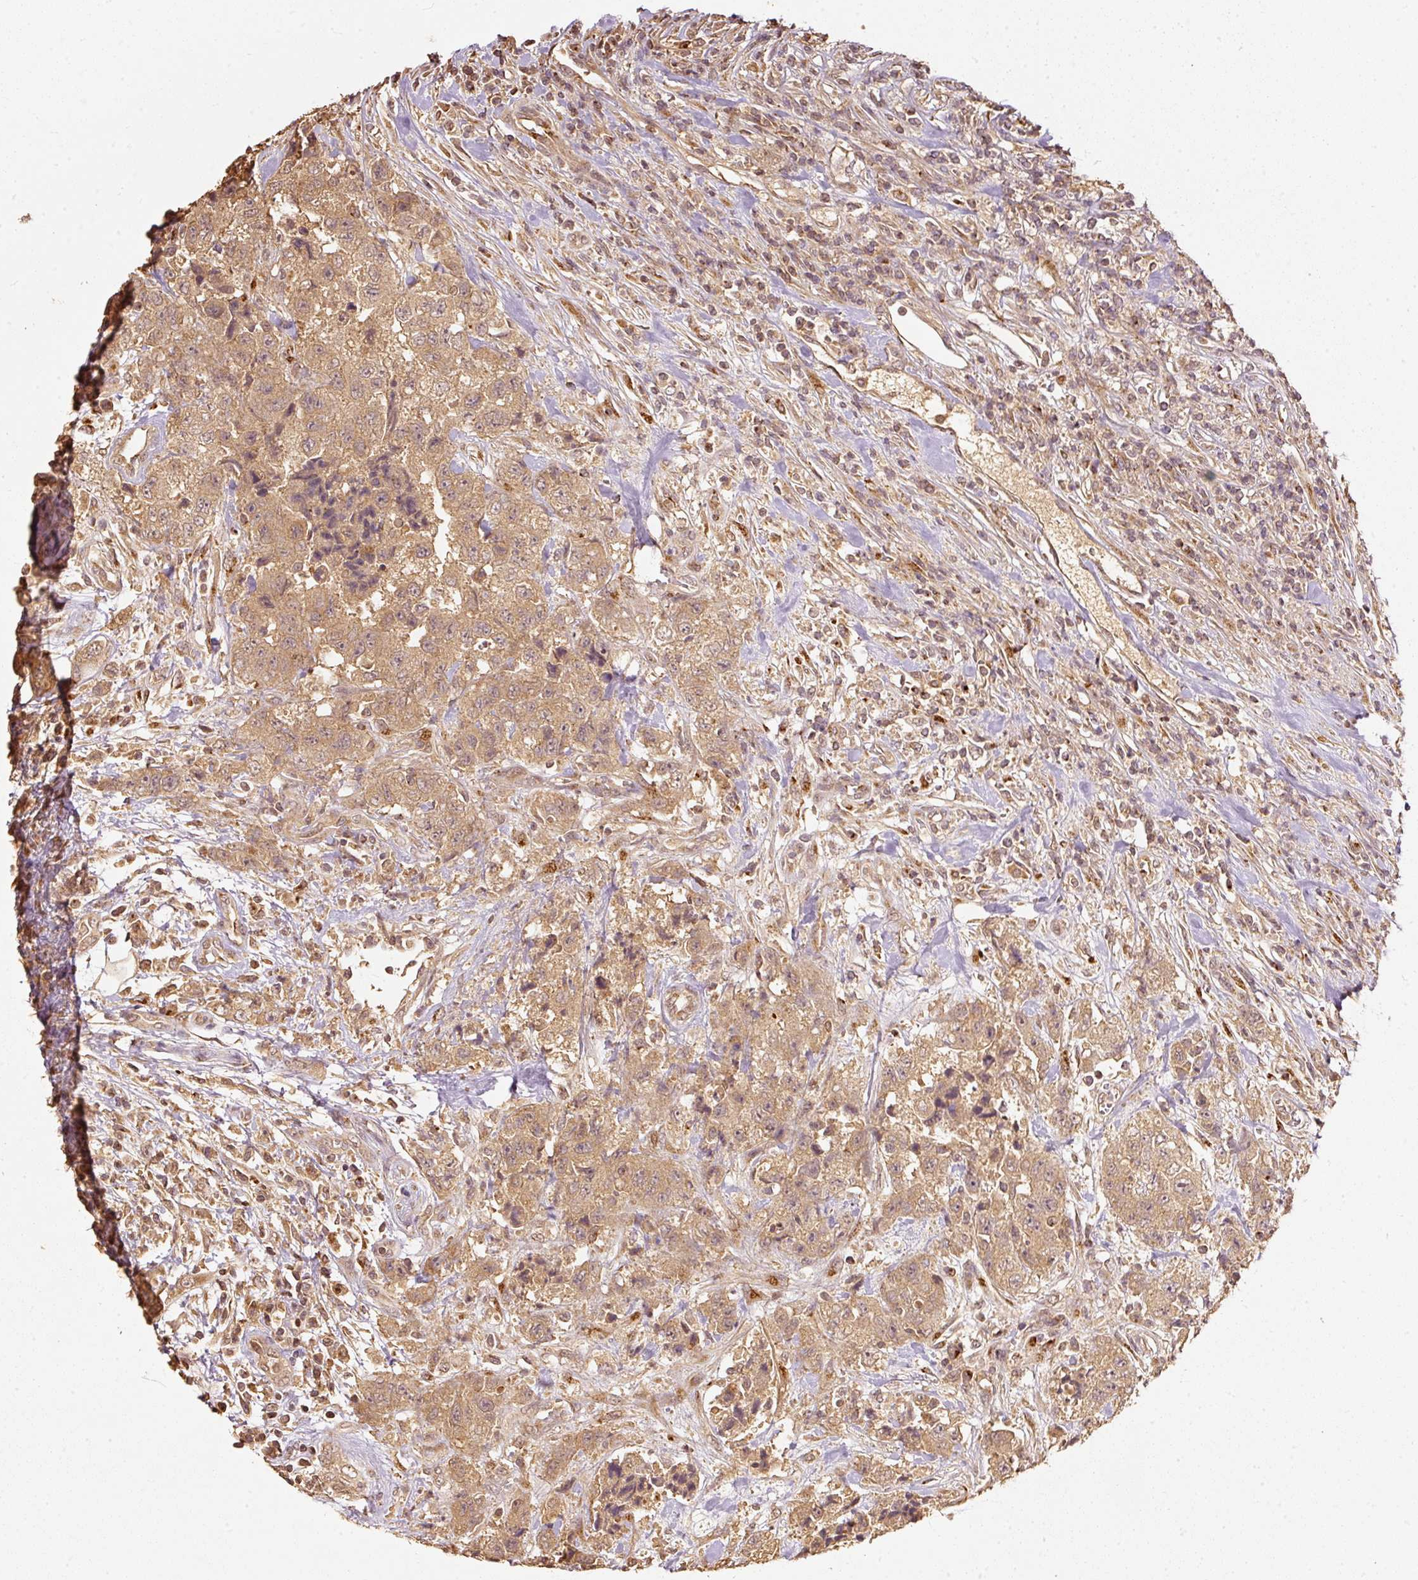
{"staining": {"intensity": "moderate", "quantity": ">75%", "location": "cytoplasmic/membranous"}, "tissue": "urothelial cancer", "cell_type": "Tumor cells", "image_type": "cancer", "snomed": [{"axis": "morphology", "description": "Urothelial carcinoma, High grade"}, {"axis": "topography", "description": "Urinary bladder"}], "caption": "Immunohistochemistry image of neoplastic tissue: human high-grade urothelial carcinoma stained using immunohistochemistry reveals medium levels of moderate protein expression localized specifically in the cytoplasmic/membranous of tumor cells, appearing as a cytoplasmic/membranous brown color.", "gene": "FUT8", "patient": {"sex": "female", "age": 78}}